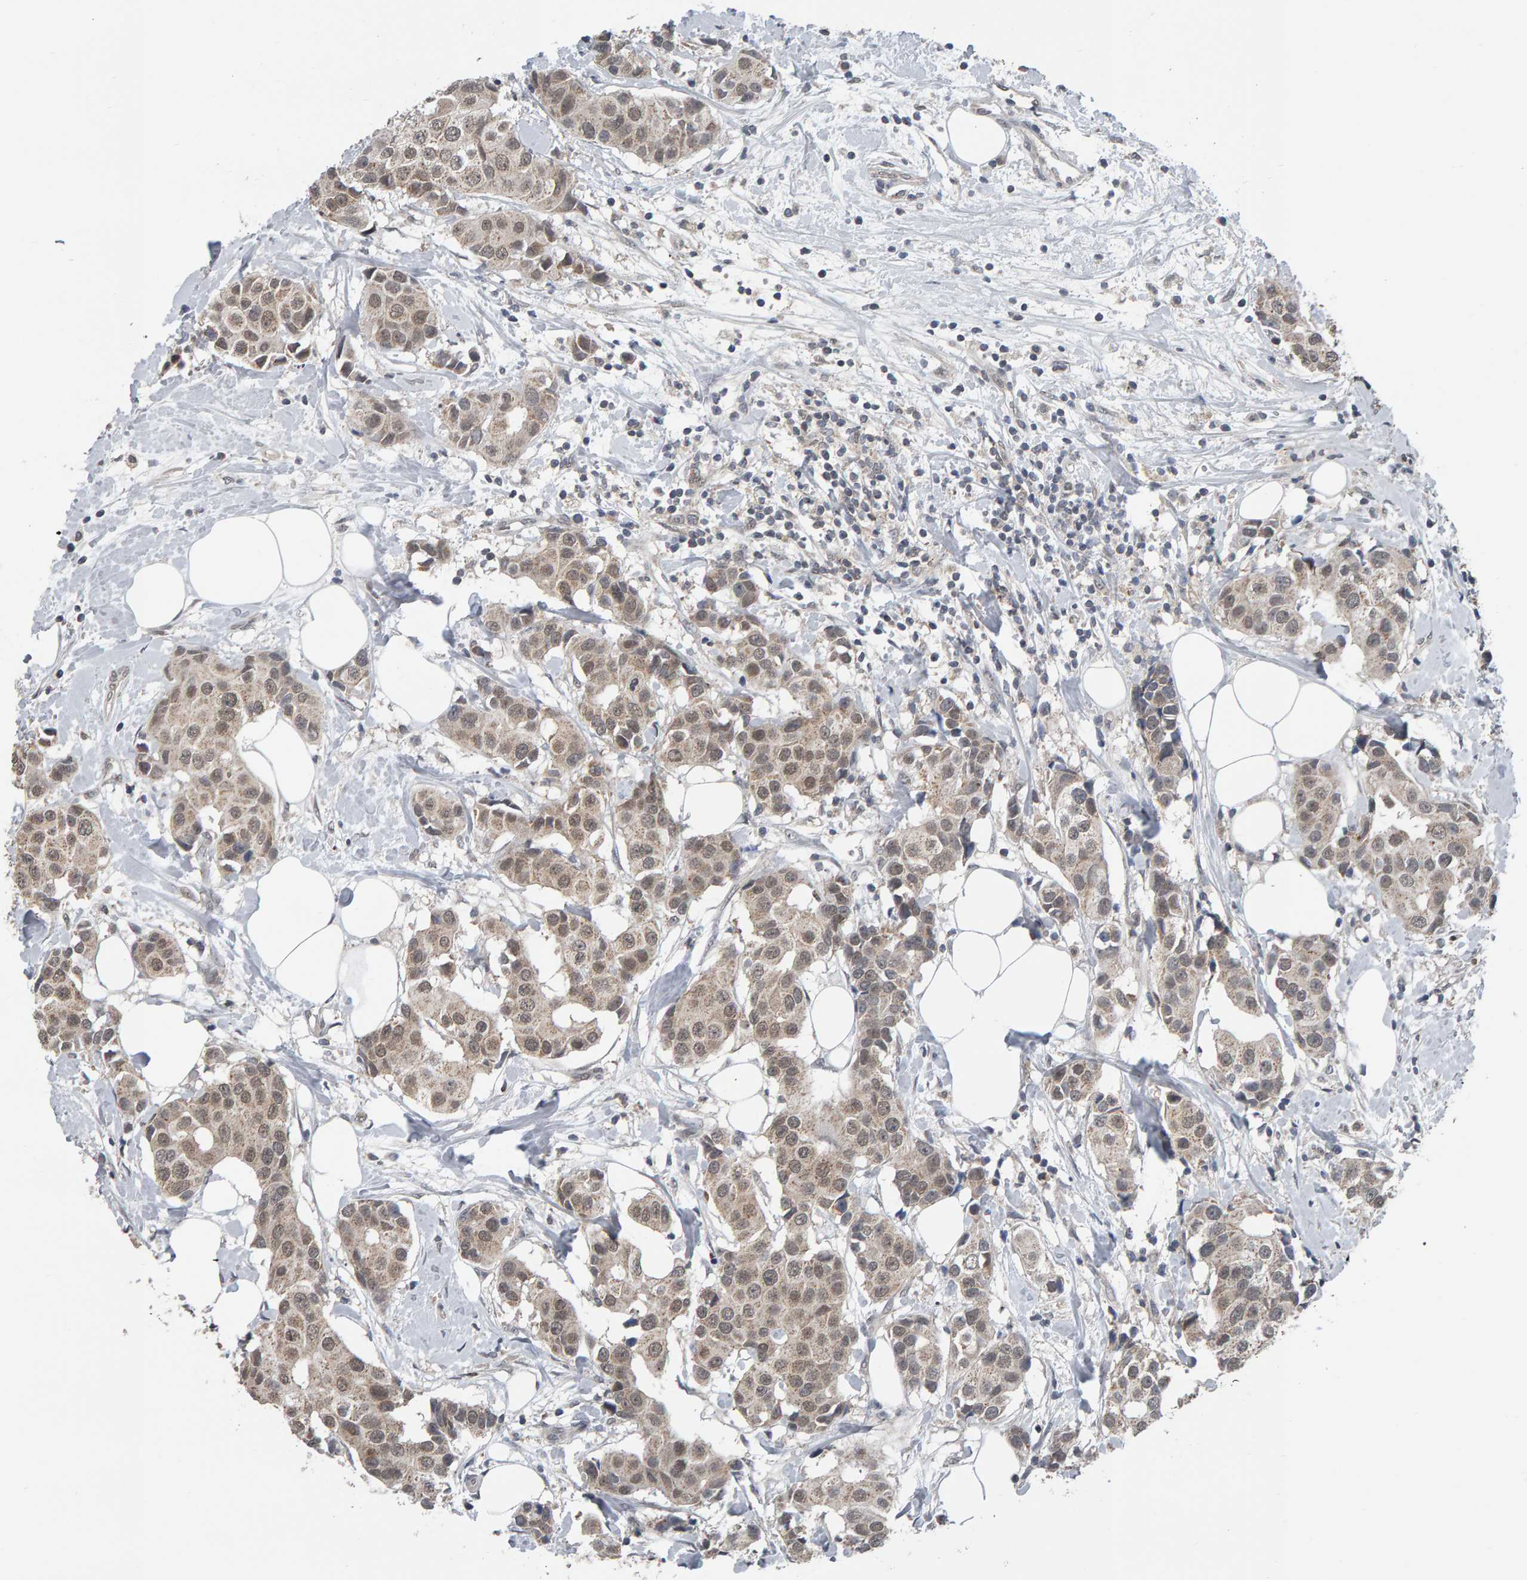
{"staining": {"intensity": "weak", "quantity": ">75%", "location": "cytoplasmic/membranous,nuclear"}, "tissue": "breast cancer", "cell_type": "Tumor cells", "image_type": "cancer", "snomed": [{"axis": "morphology", "description": "Normal tissue, NOS"}, {"axis": "morphology", "description": "Duct carcinoma"}, {"axis": "topography", "description": "Breast"}], "caption": "A micrograph showing weak cytoplasmic/membranous and nuclear expression in about >75% of tumor cells in breast cancer, as visualized by brown immunohistochemical staining.", "gene": "COASY", "patient": {"sex": "female", "age": 39}}